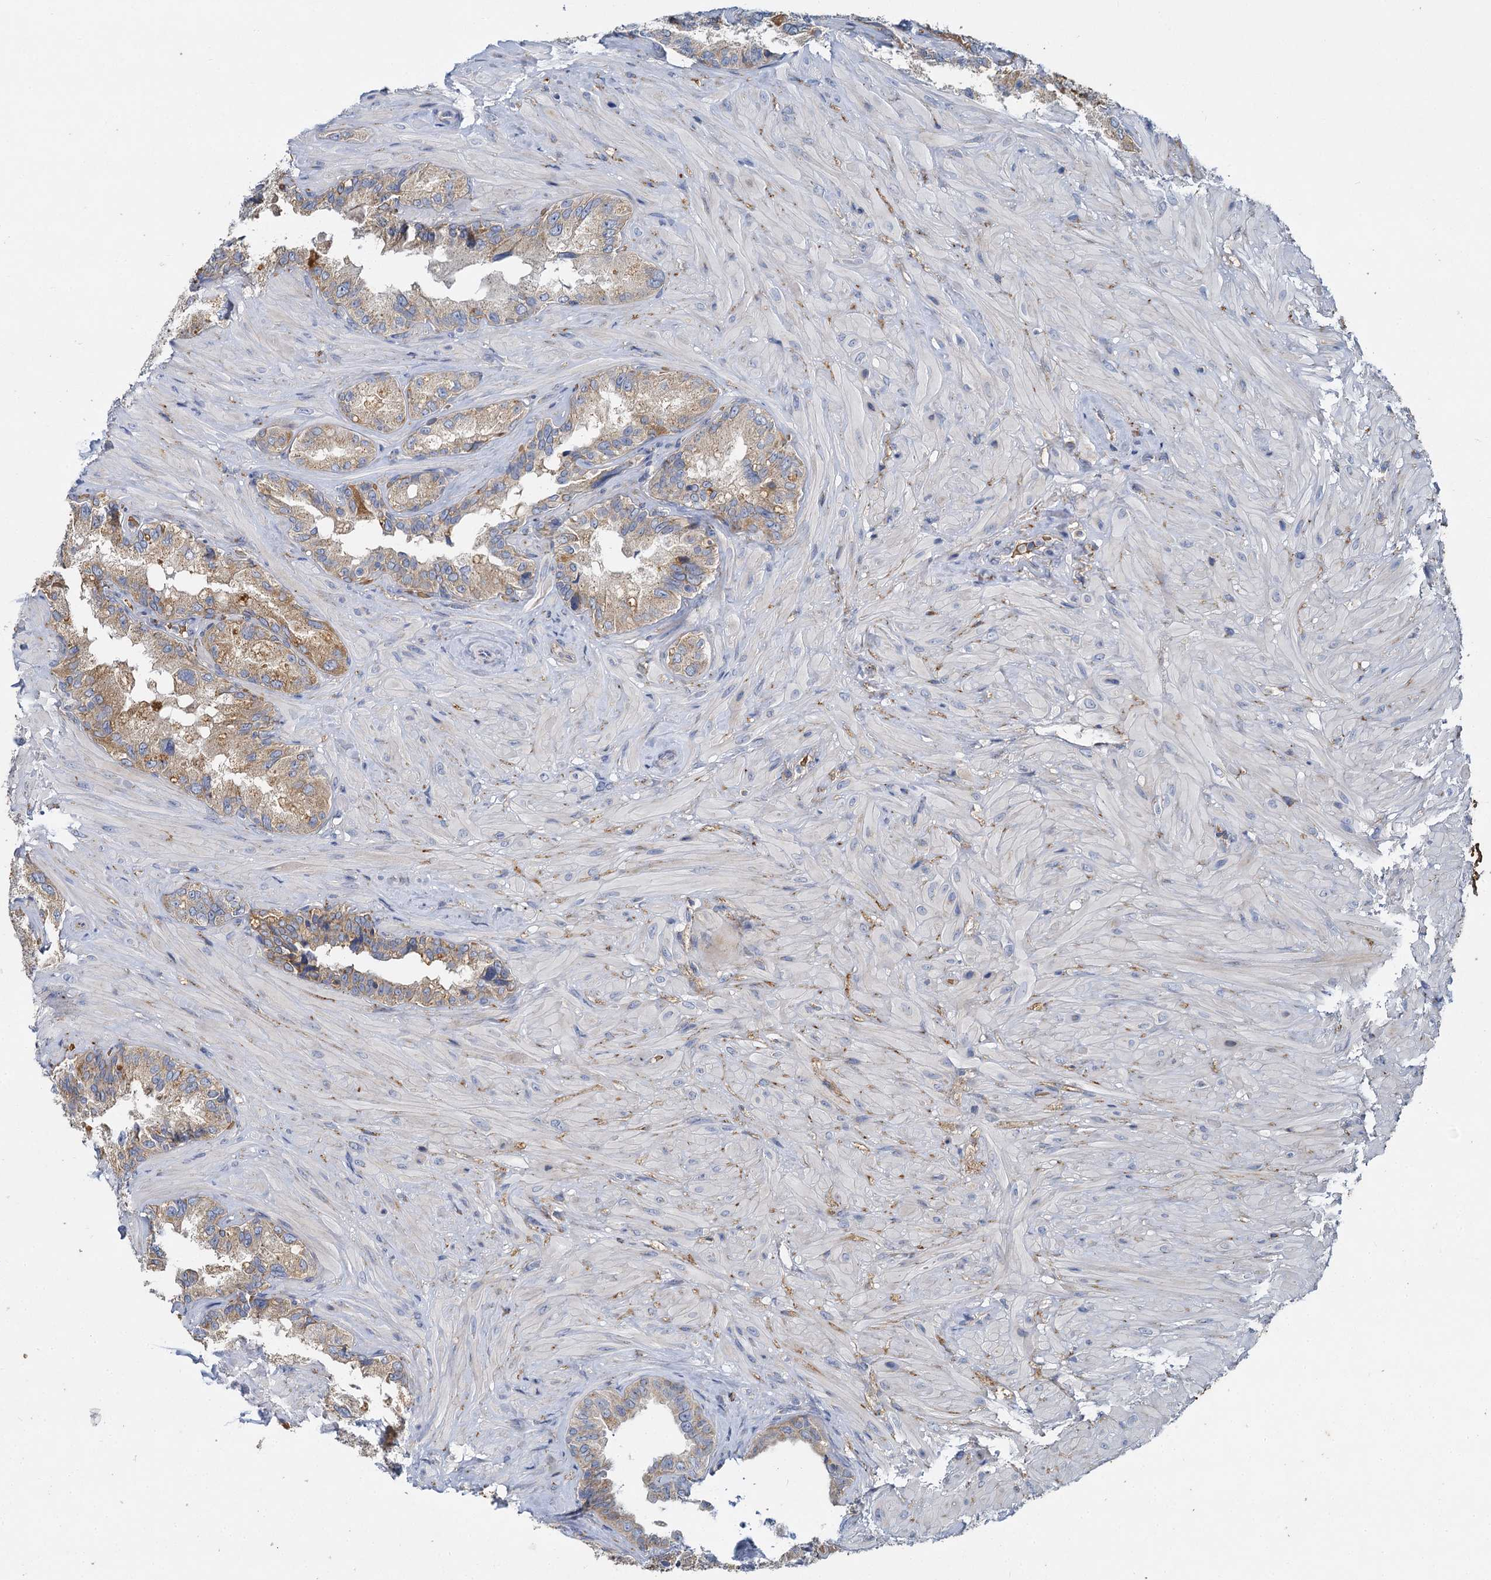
{"staining": {"intensity": "moderate", "quantity": "<25%", "location": "cytoplasmic/membranous"}, "tissue": "seminal vesicle", "cell_type": "Glandular cells", "image_type": "normal", "snomed": [{"axis": "morphology", "description": "Normal tissue, NOS"}, {"axis": "topography", "description": "Seminal veicle"}, {"axis": "topography", "description": "Peripheral nerve tissue"}], "caption": "Unremarkable seminal vesicle was stained to show a protein in brown. There is low levels of moderate cytoplasmic/membranous positivity in approximately <25% of glandular cells.", "gene": "BCS1L", "patient": {"sex": "male", "age": 67}}